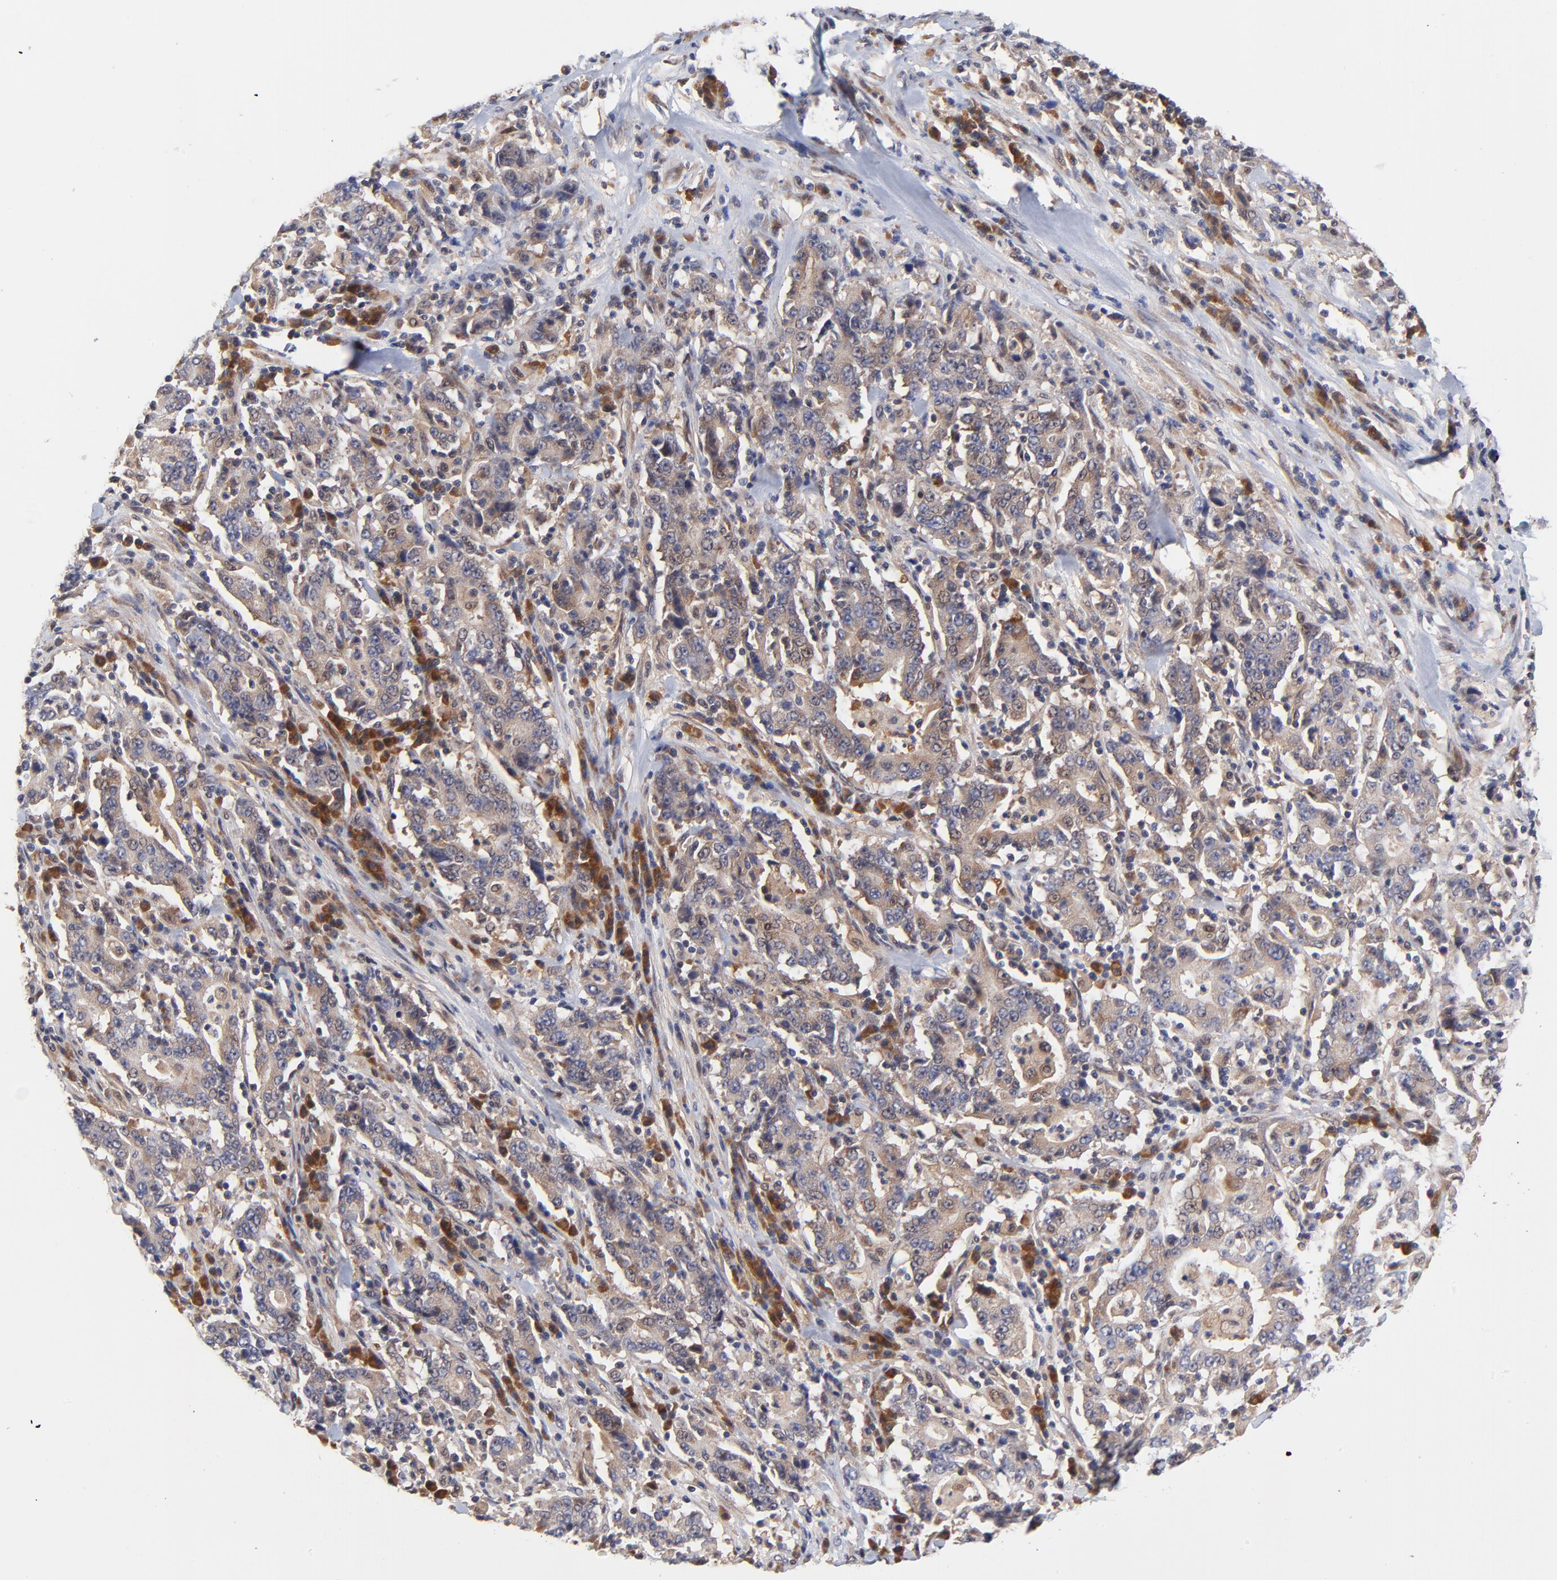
{"staining": {"intensity": "moderate", "quantity": ">75%", "location": "cytoplasmic/membranous"}, "tissue": "stomach cancer", "cell_type": "Tumor cells", "image_type": "cancer", "snomed": [{"axis": "morphology", "description": "Normal tissue, NOS"}, {"axis": "morphology", "description": "Adenocarcinoma, NOS"}, {"axis": "topography", "description": "Stomach, upper"}, {"axis": "topography", "description": "Stomach"}], "caption": "Stomach adenocarcinoma stained with a protein marker displays moderate staining in tumor cells.", "gene": "TXNL1", "patient": {"sex": "male", "age": 59}}